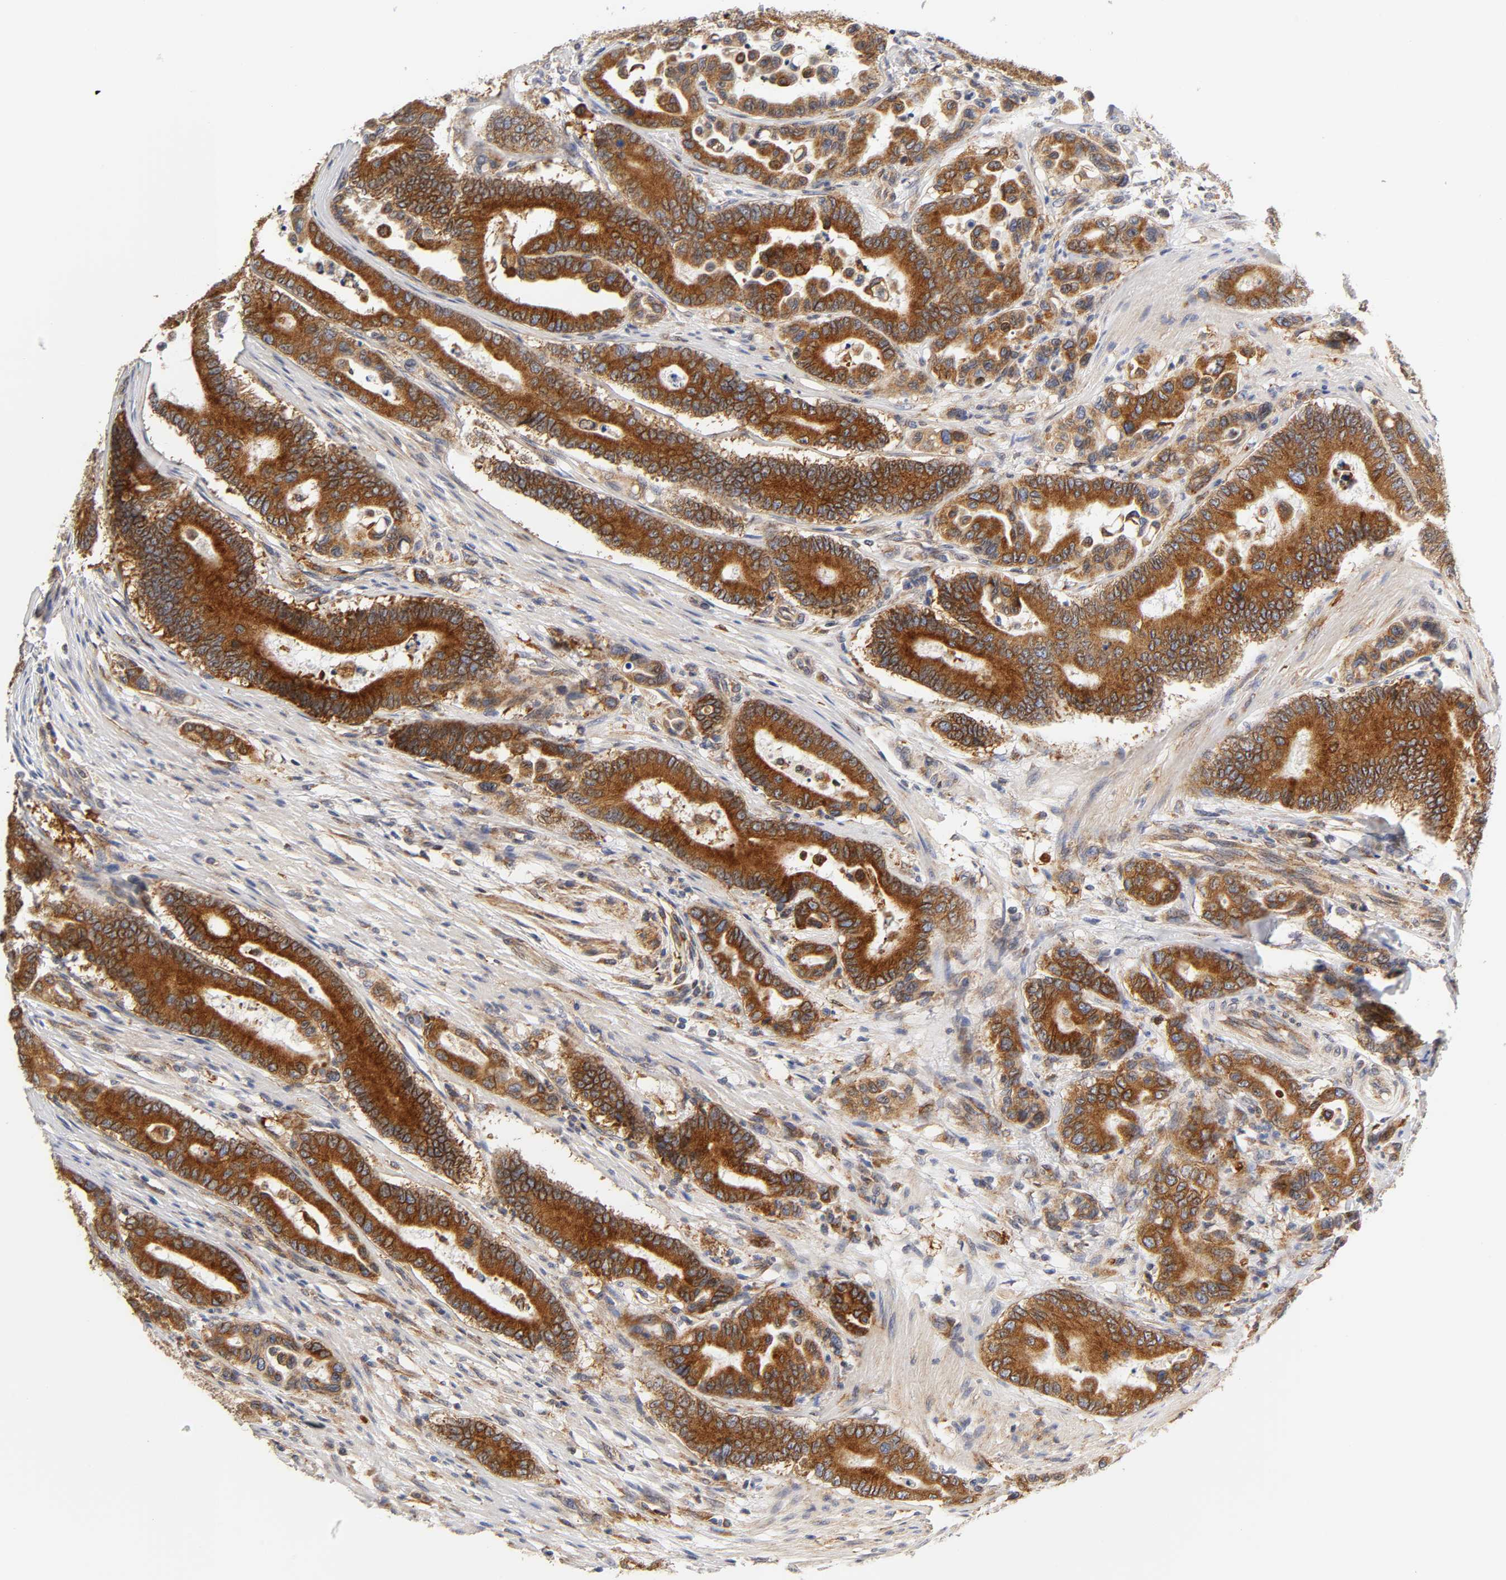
{"staining": {"intensity": "strong", "quantity": ">75%", "location": "cytoplasmic/membranous"}, "tissue": "colorectal cancer", "cell_type": "Tumor cells", "image_type": "cancer", "snomed": [{"axis": "morphology", "description": "Normal tissue, NOS"}, {"axis": "morphology", "description": "Adenocarcinoma, NOS"}, {"axis": "topography", "description": "Colon"}], "caption": "Protein expression analysis of human colorectal adenocarcinoma reveals strong cytoplasmic/membranous expression in about >75% of tumor cells.", "gene": "POR", "patient": {"sex": "male", "age": 82}}